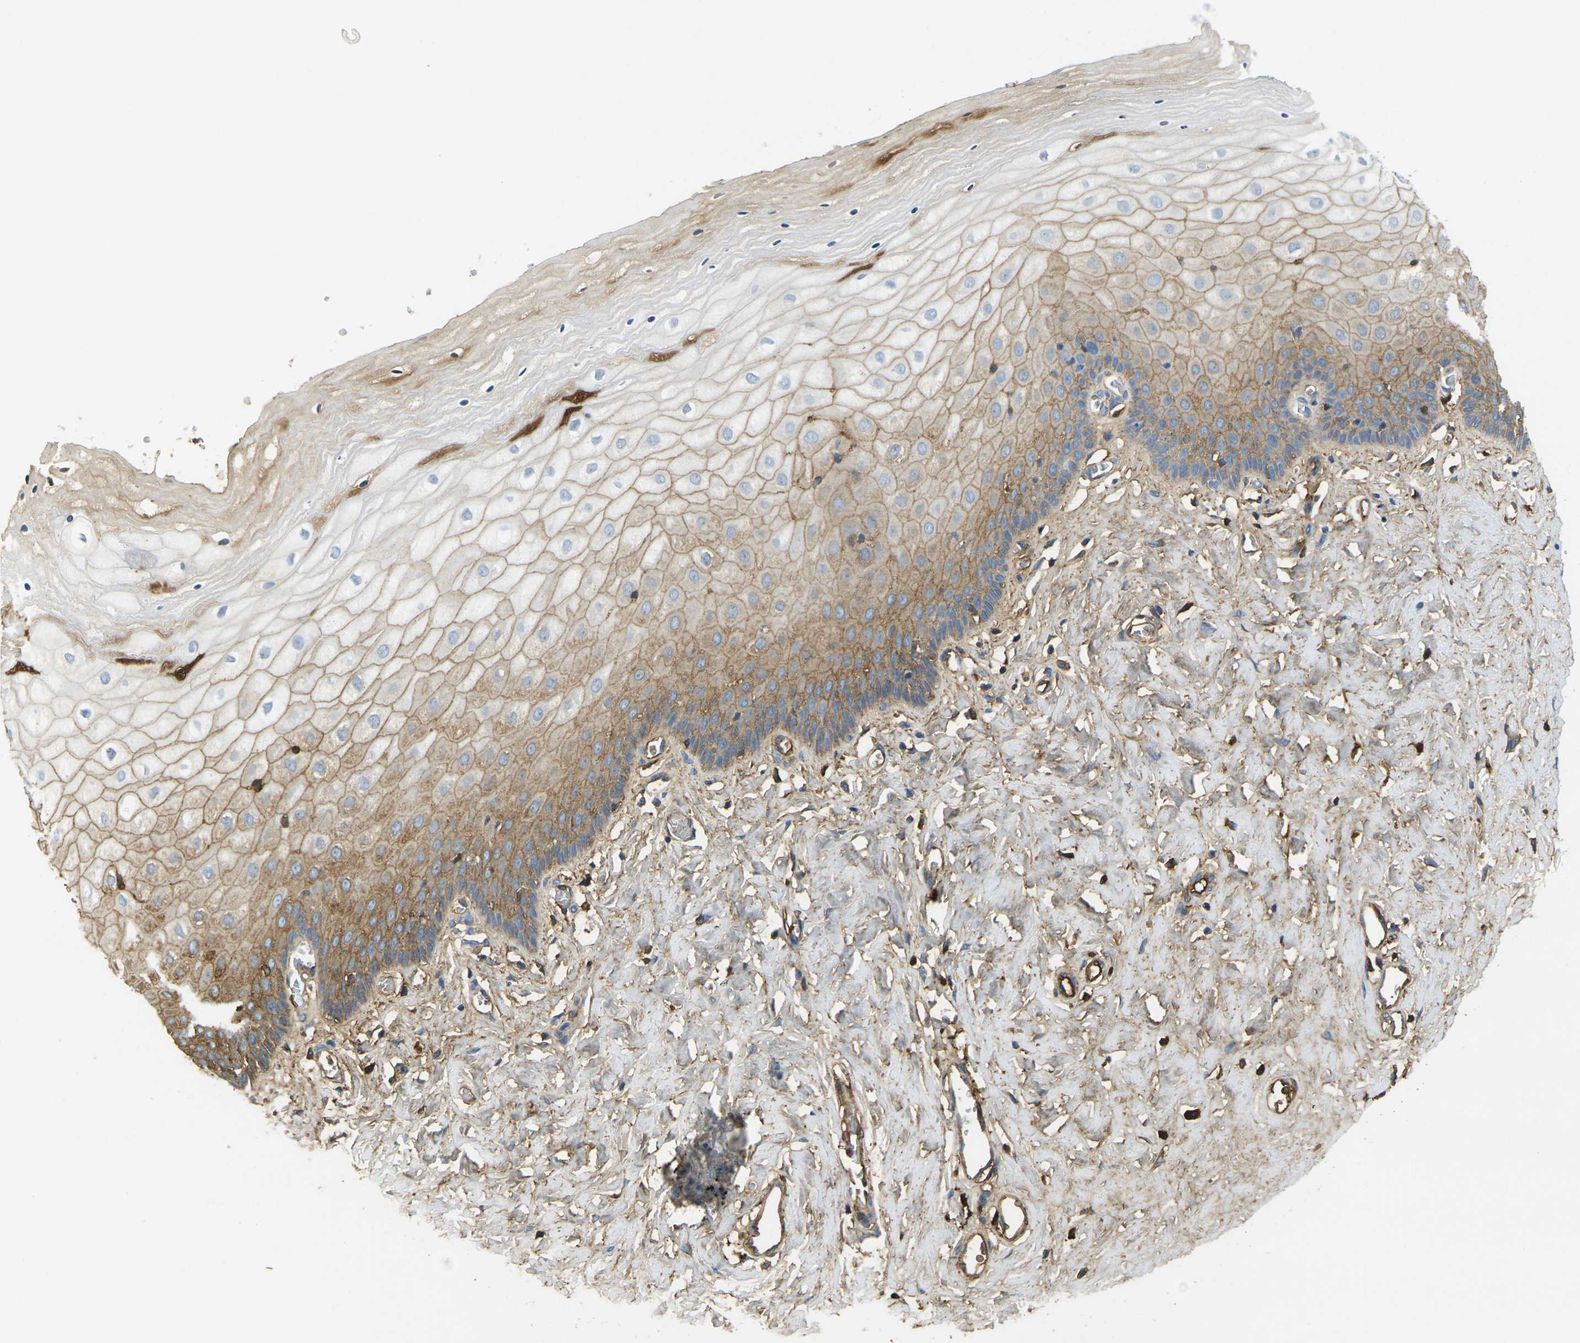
{"staining": {"intensity": "moderate", "quantity": ">75%", "location": "cytoplasmic/membranous"}, "tissue": "cervix", "cell_type": "Glandular cells", "image_type": "normal", "snomed": [{"axis": "morphology", "description": "Normal tissue, NOS"}, {"axis": "topography", "description": "Cervix"}], "caption": "The photomicrograph reveals staining of normal cervix, revealing moderate cytoplasmic/membranous protein positivity (brown color) within glandular cells.", "gene": "PLCD1", "patient": {"sex": "female", "age": 55}}